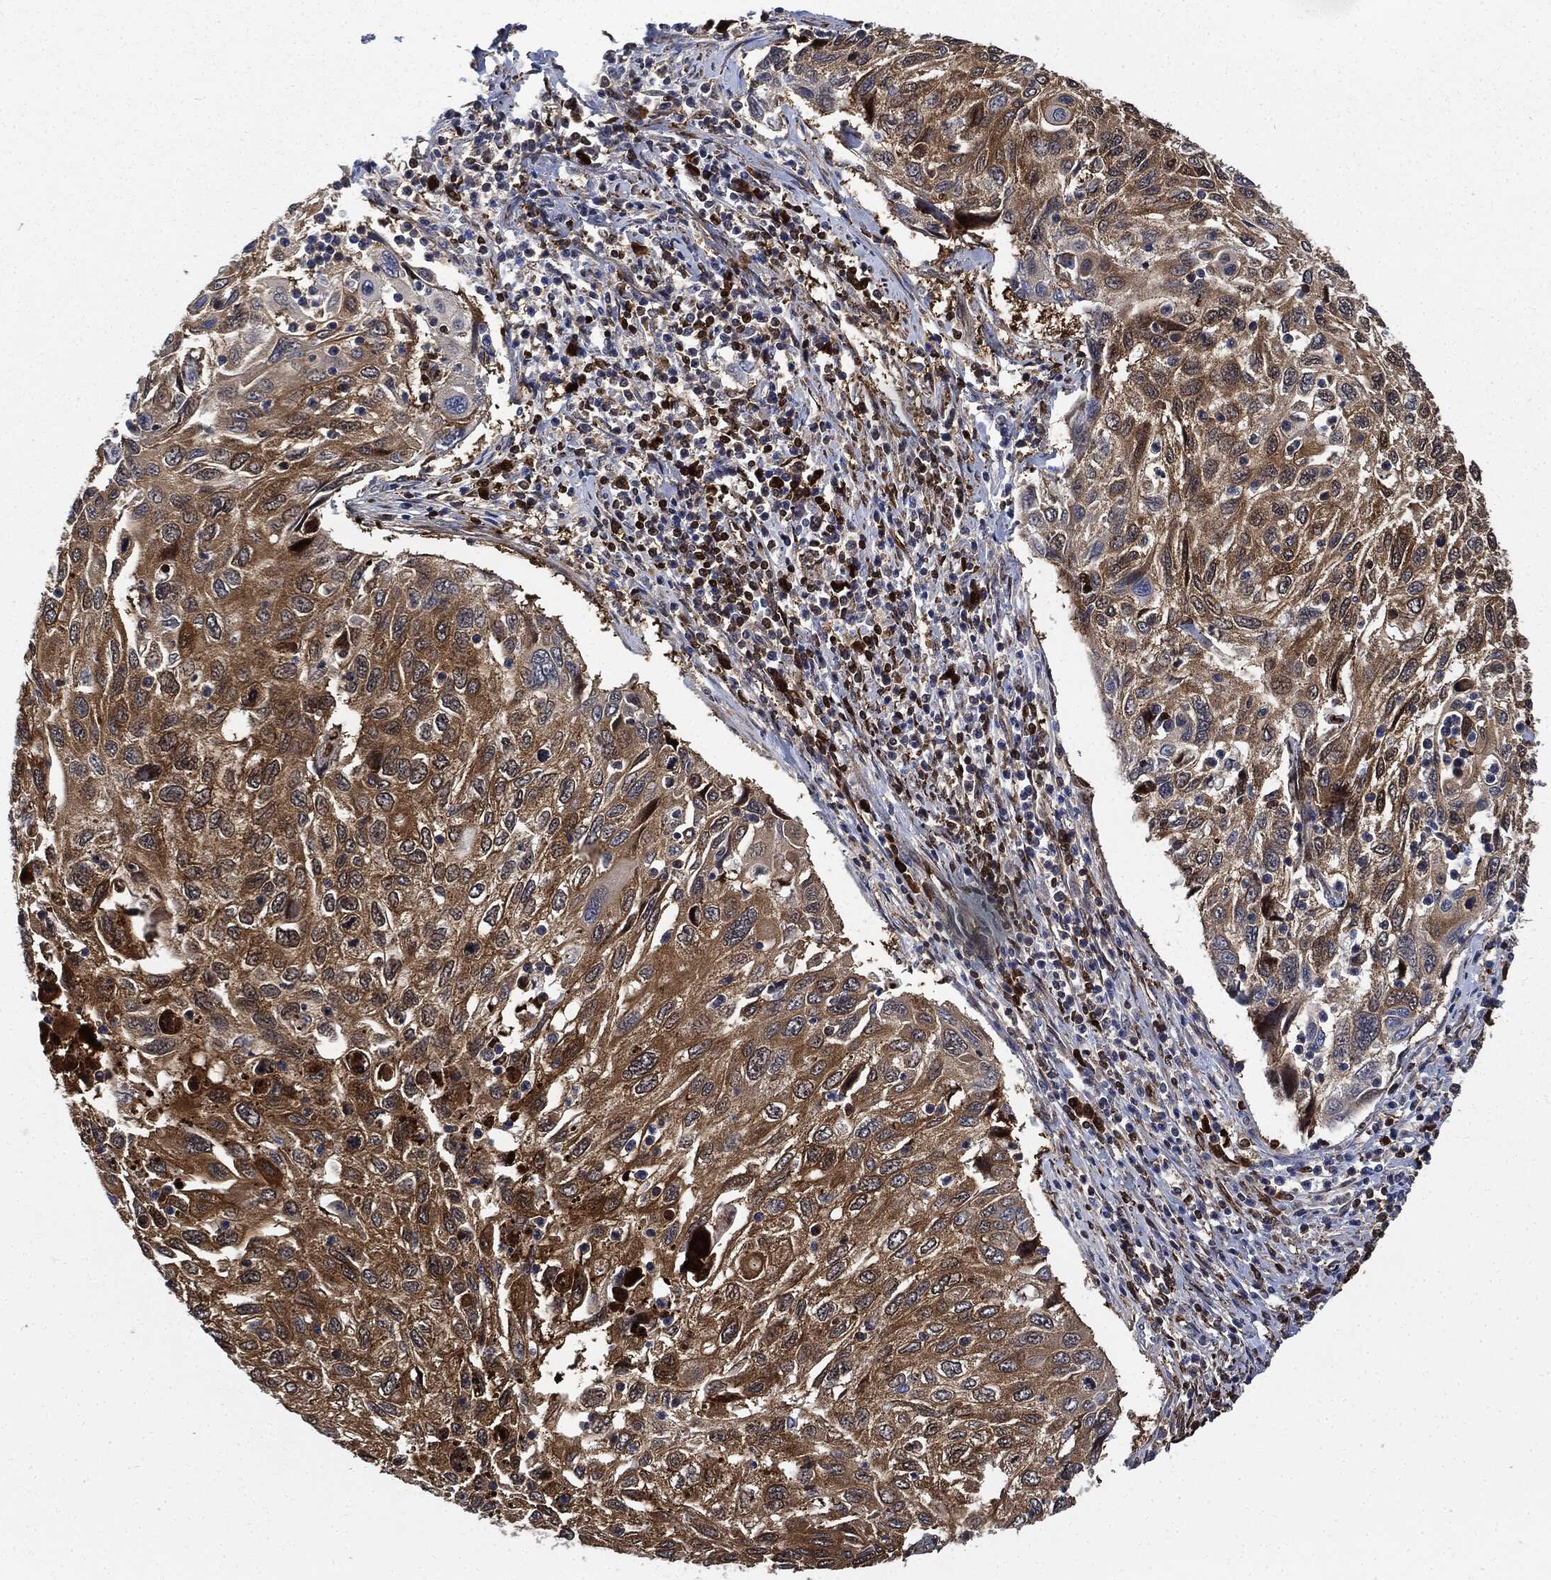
{"staining": {"intensity": "weak", "quantity": ">75%", "location": "cytoplasmic/membranous"}, "tissue": "cervical cancer", "cell_type": "Tumor cells", "image_type": "cancer", "snomed": [{"axis": "morphology", "description": "Squamous cell carcinoma, NOS"}, {"axis": "topography", "description": "Cervix"}], "caption": "Protein staining reveals weak cytoplasmic/membranous positivity in approximately >75% of tumor cells in squamous cell carcinoma (cervical). Using DAB (brown) and hematoxylin (blue) stains, captured at high magnification using brightfield microscopy.", "gene": "PRDX2", "patient": {"sex": "female", "age": 70}}